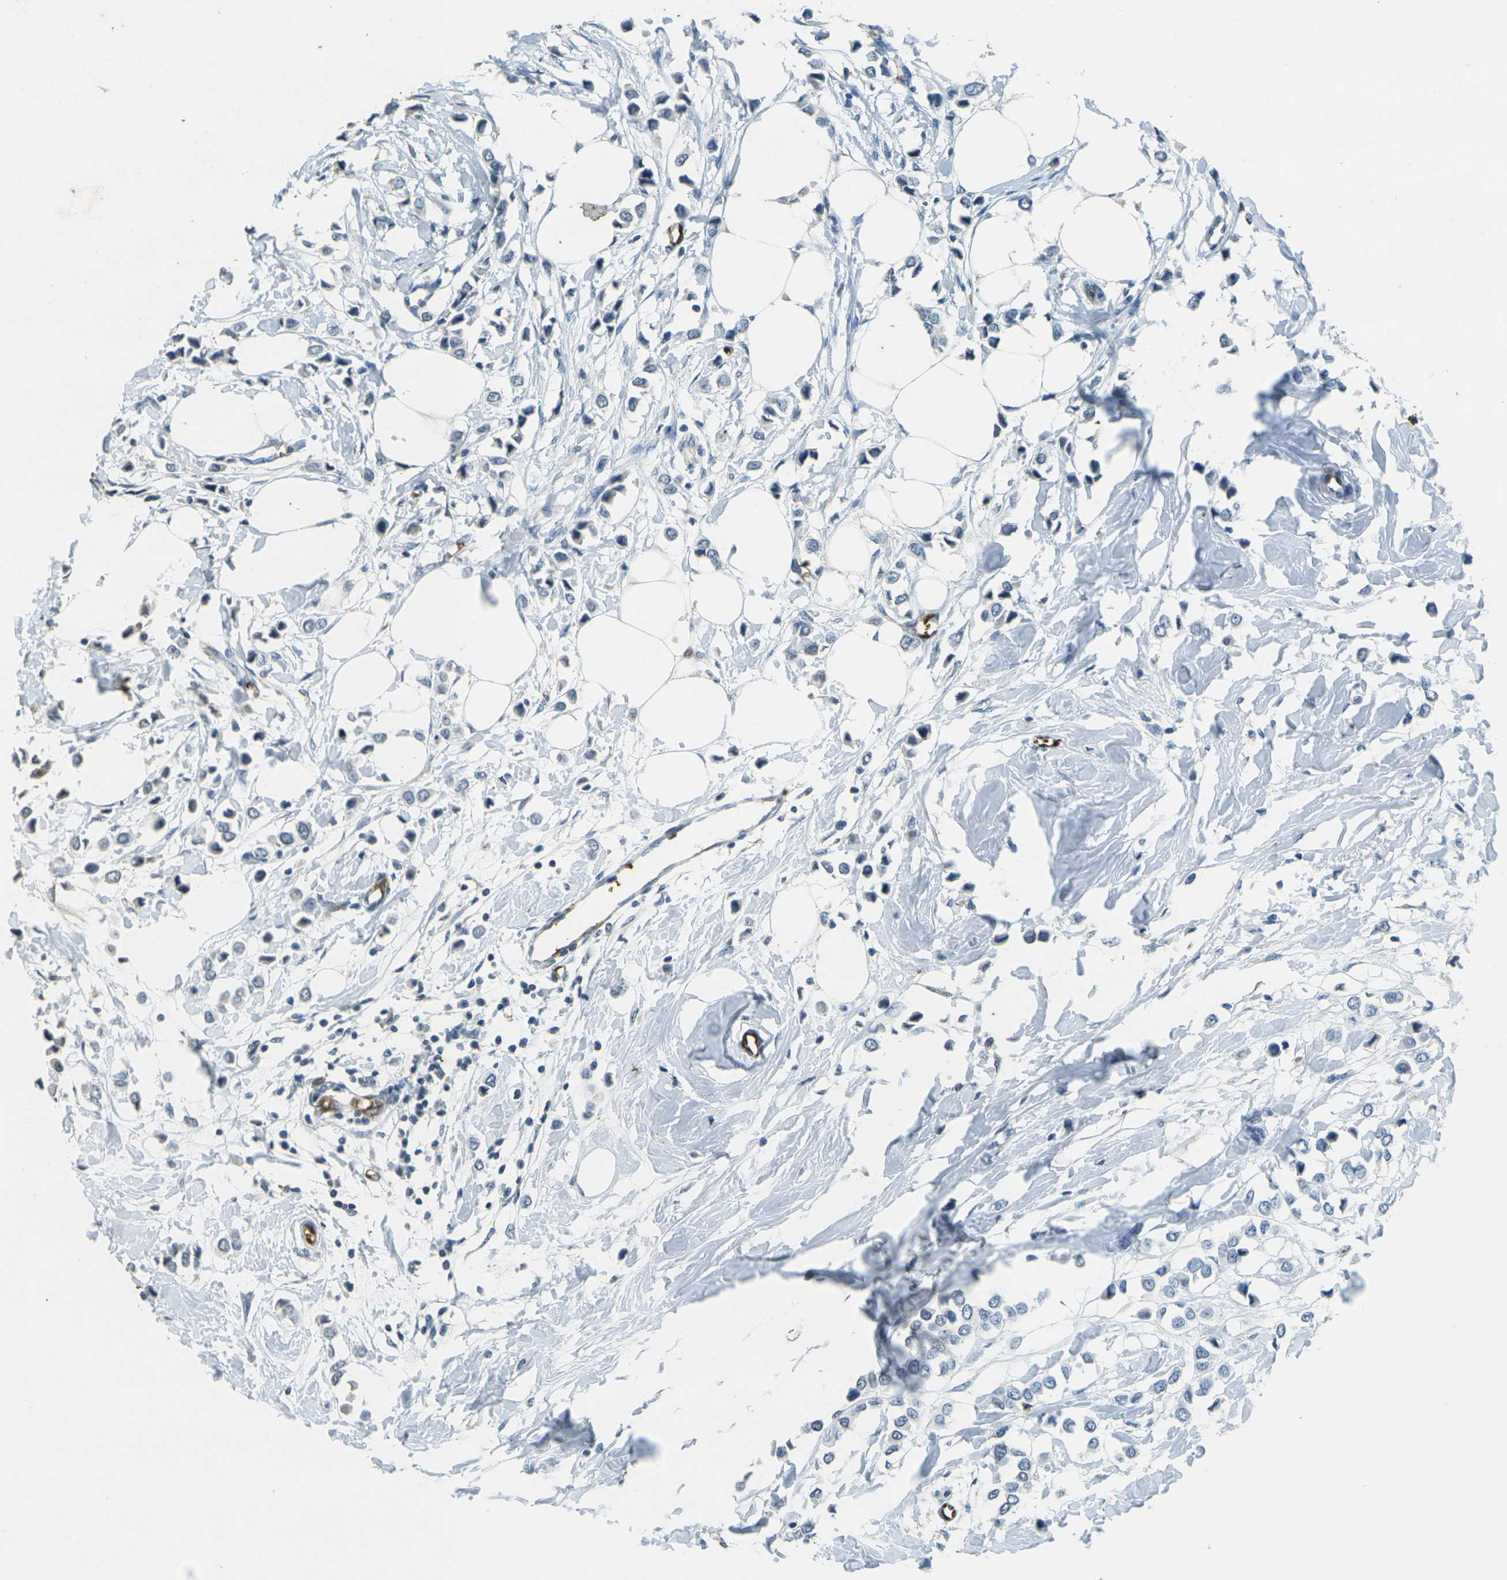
{"staining": {"intensity": "negative", "quantity": "none", "location": "none"}, "tissue": "breast cancer", "cell_type": "Tumor cells", "image_type": "cancer", "snomed": [{"axis": "morphology", "description": "Lobular carcinoma"}, {"axis": "topography", "description": "Breast"}], "caption": "The image shows no staining of tumor cells in breast cancer (lobular carcinoma).", "gene": "HBB", "patient": {"sex": "female", "age": 51}}